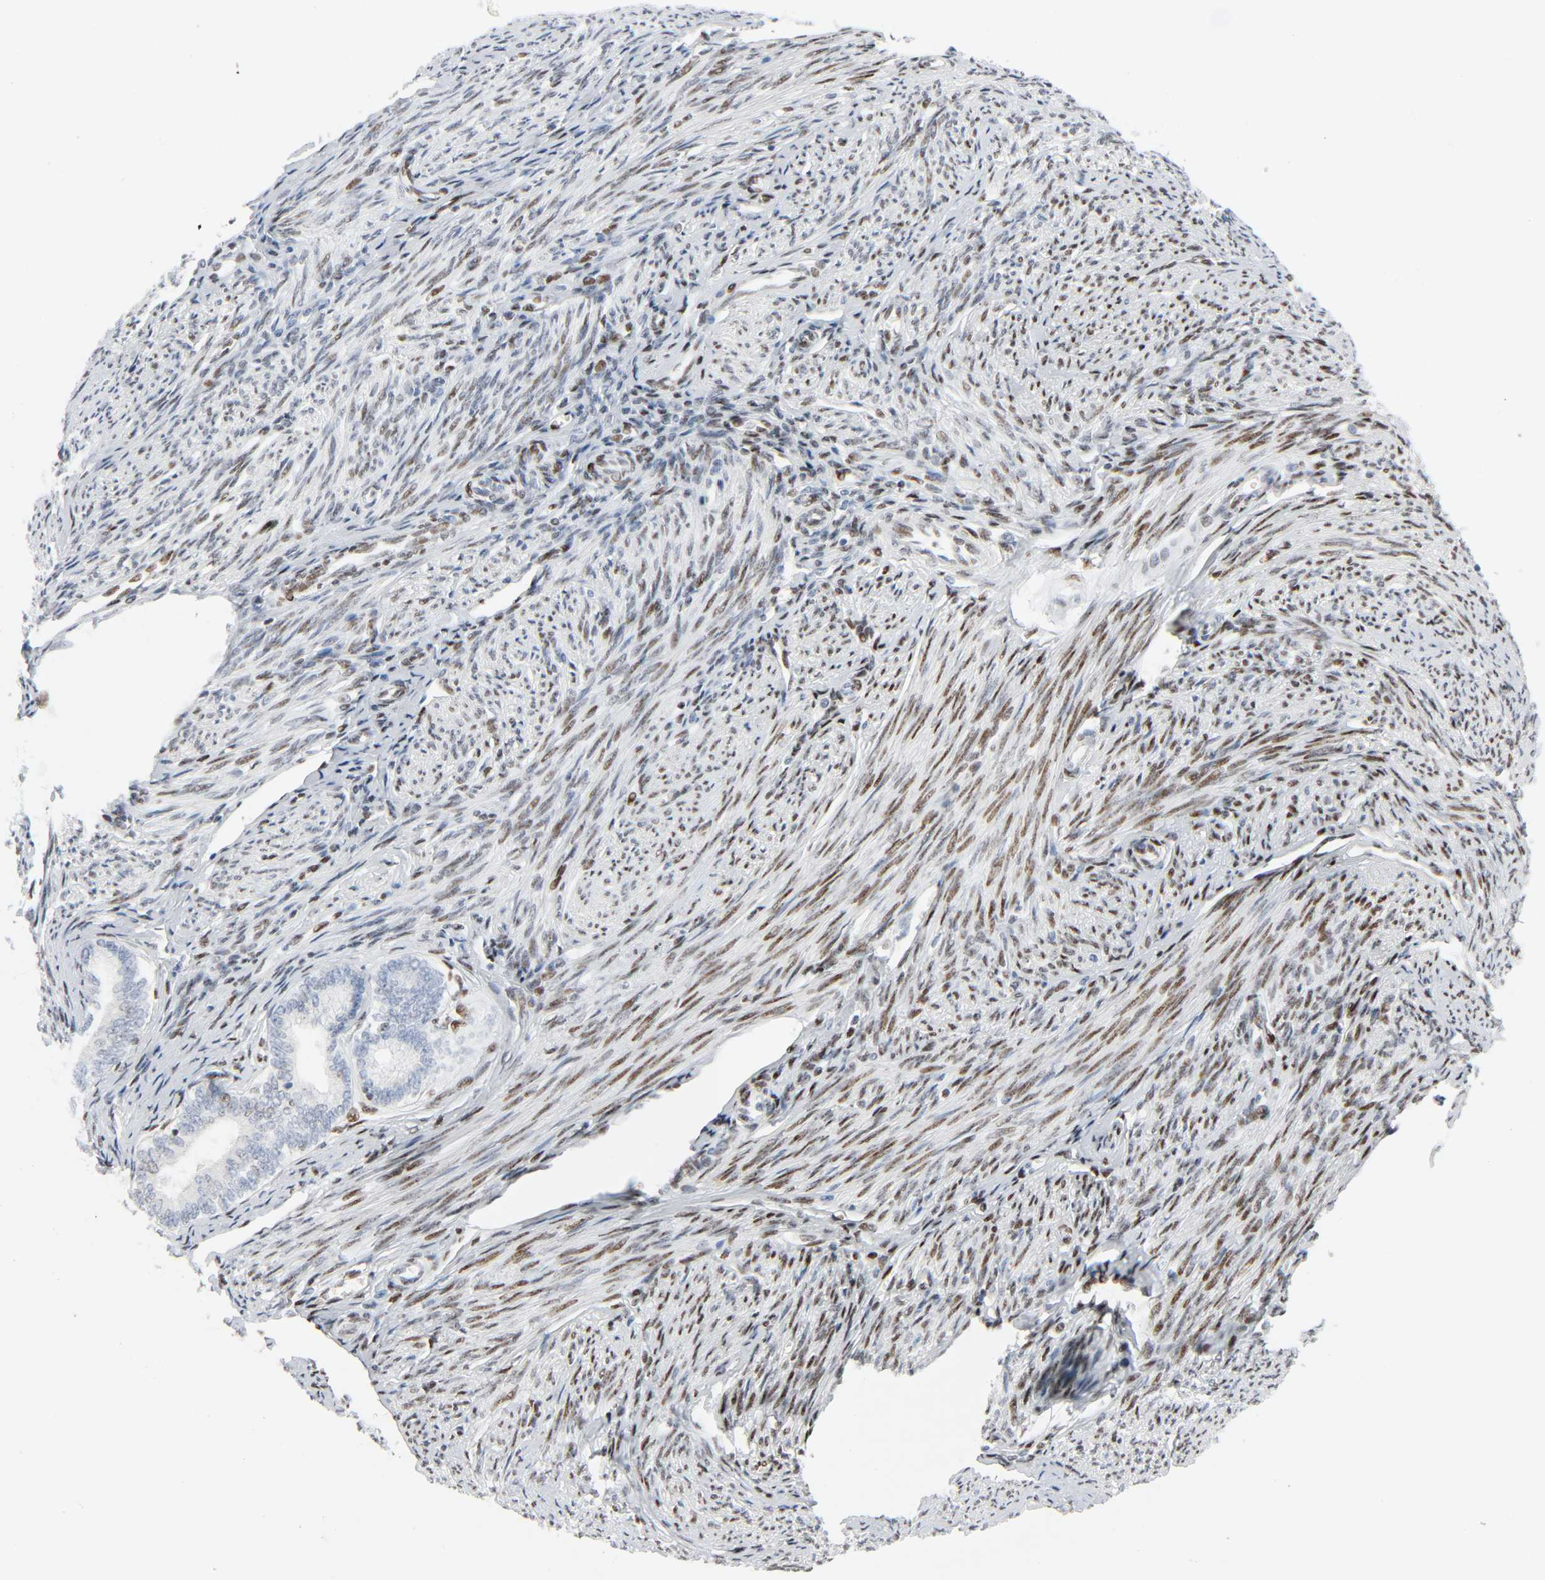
{"staining": {"intensity": "negative", "quantity": "none", "location": "none"}, "tissue": "endometrial cancer", "cell_type": "Tumor cells", "image_type": "cancer", "snomed": [{"axis": "morphology", "description": "Neoplasm, malignant, NOS"}, {"axis": "topography", "description": "Endometrium"}], "caption": "High magnification brightfield microscopy of neoplasm (malignant) (endometrial) stained with DAB (brown) and counterstained with hematoxylin (blue): tumor cells show no significant positivity.", "gene": "CREBBP", "patient": {"sex": "female", "age": 74}}